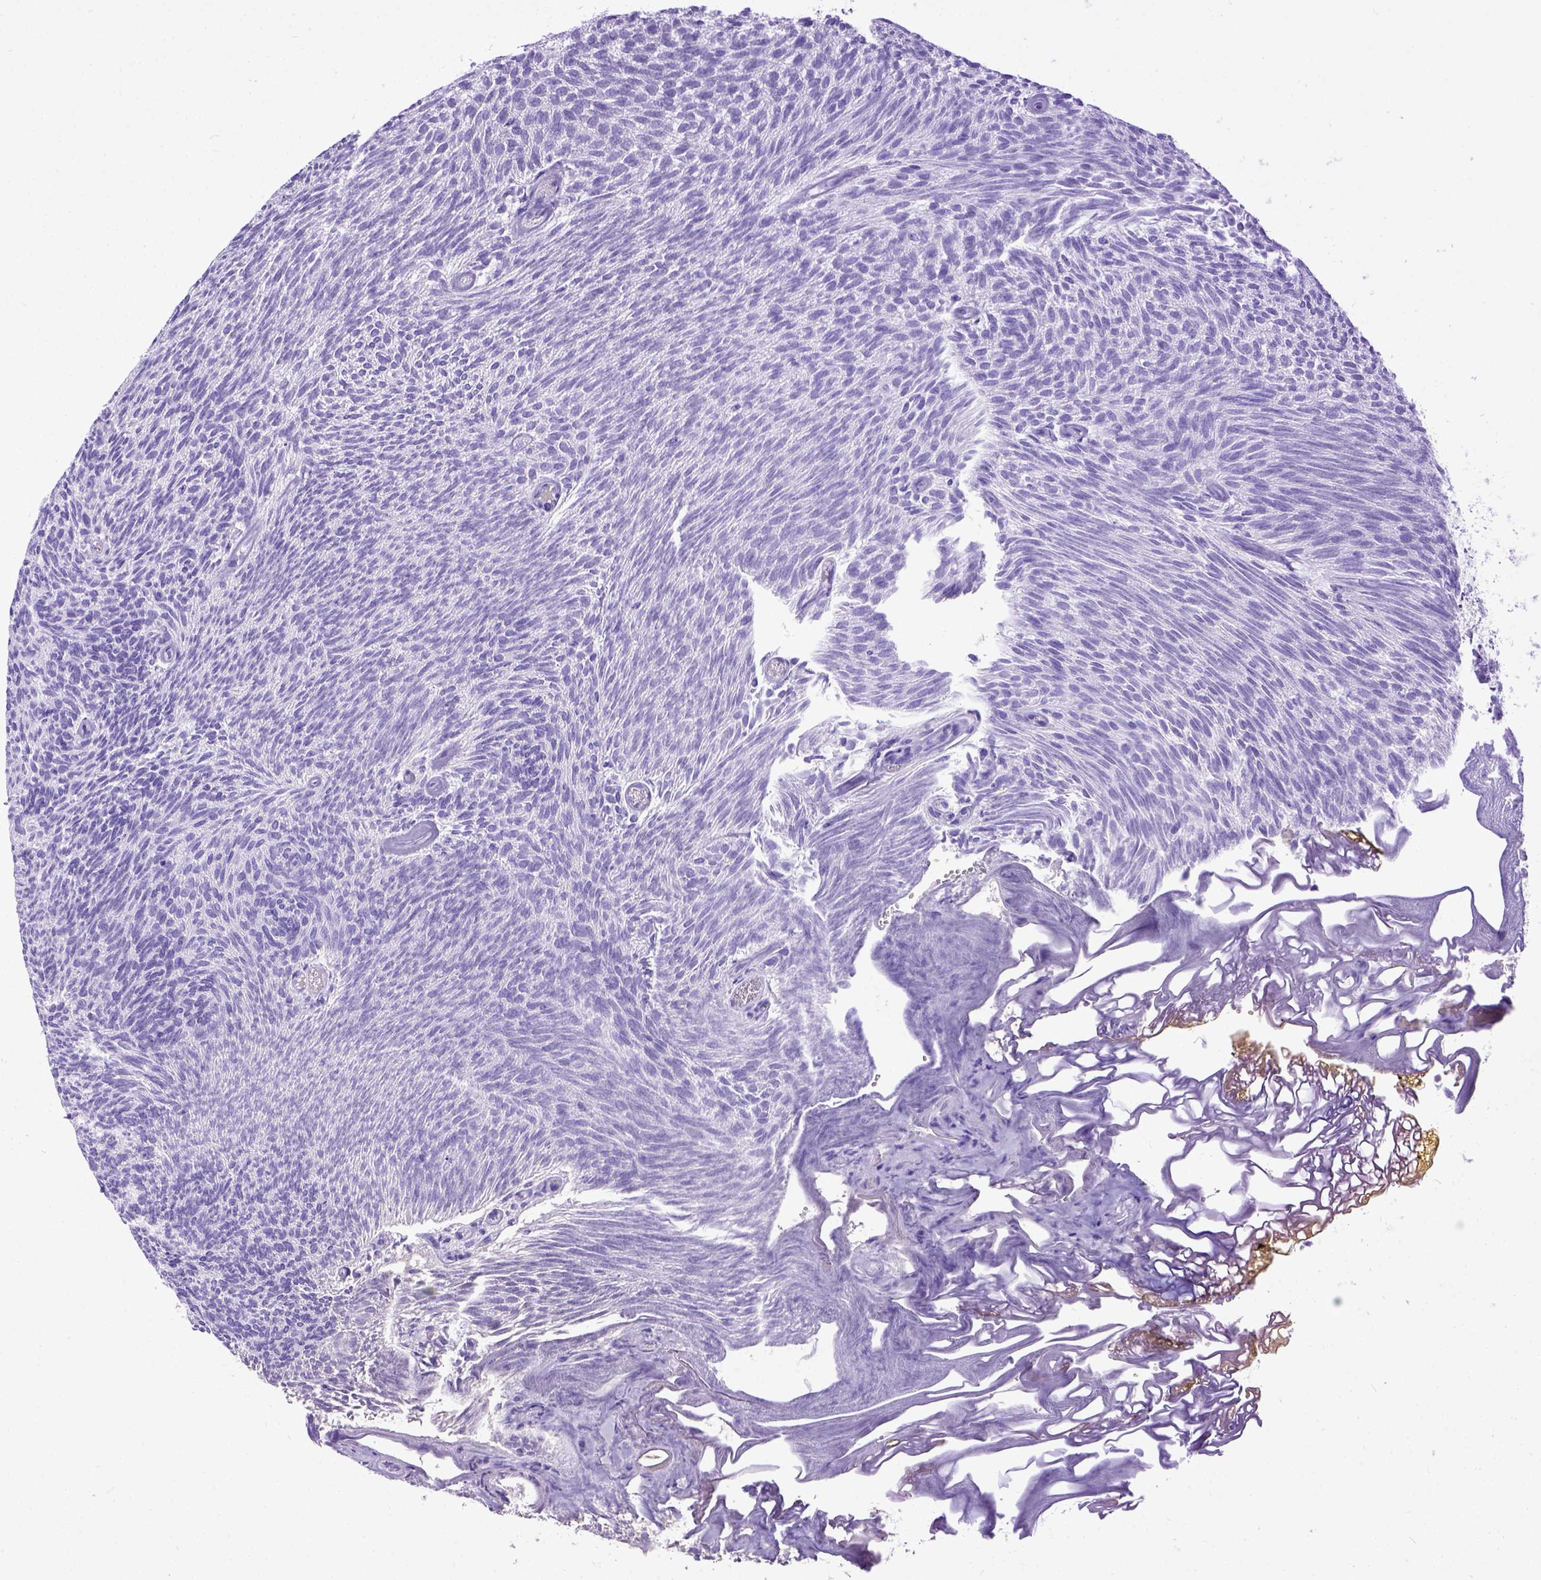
{"staining": {"intensity": "negative", "quantity": "none", "location": "none"}, "tissue": "urothelial cancer", "cell_type": "Tumor cells", "image_type": "cancer", "snomed": [{"axis": "morphology", "description": "Urothelial carcinoma, Low grade"}, {"axis": "topography", "description": "Urinary bladder"}], "caption": "DAB (3,3'-diaminobenzidine) immunohistochemical staining of human urothelial carcinoma (low-grade) displays no significant expression in tumor cells.", "gene": "CRB1", "patient": {"sex": "male", "age": 77}}